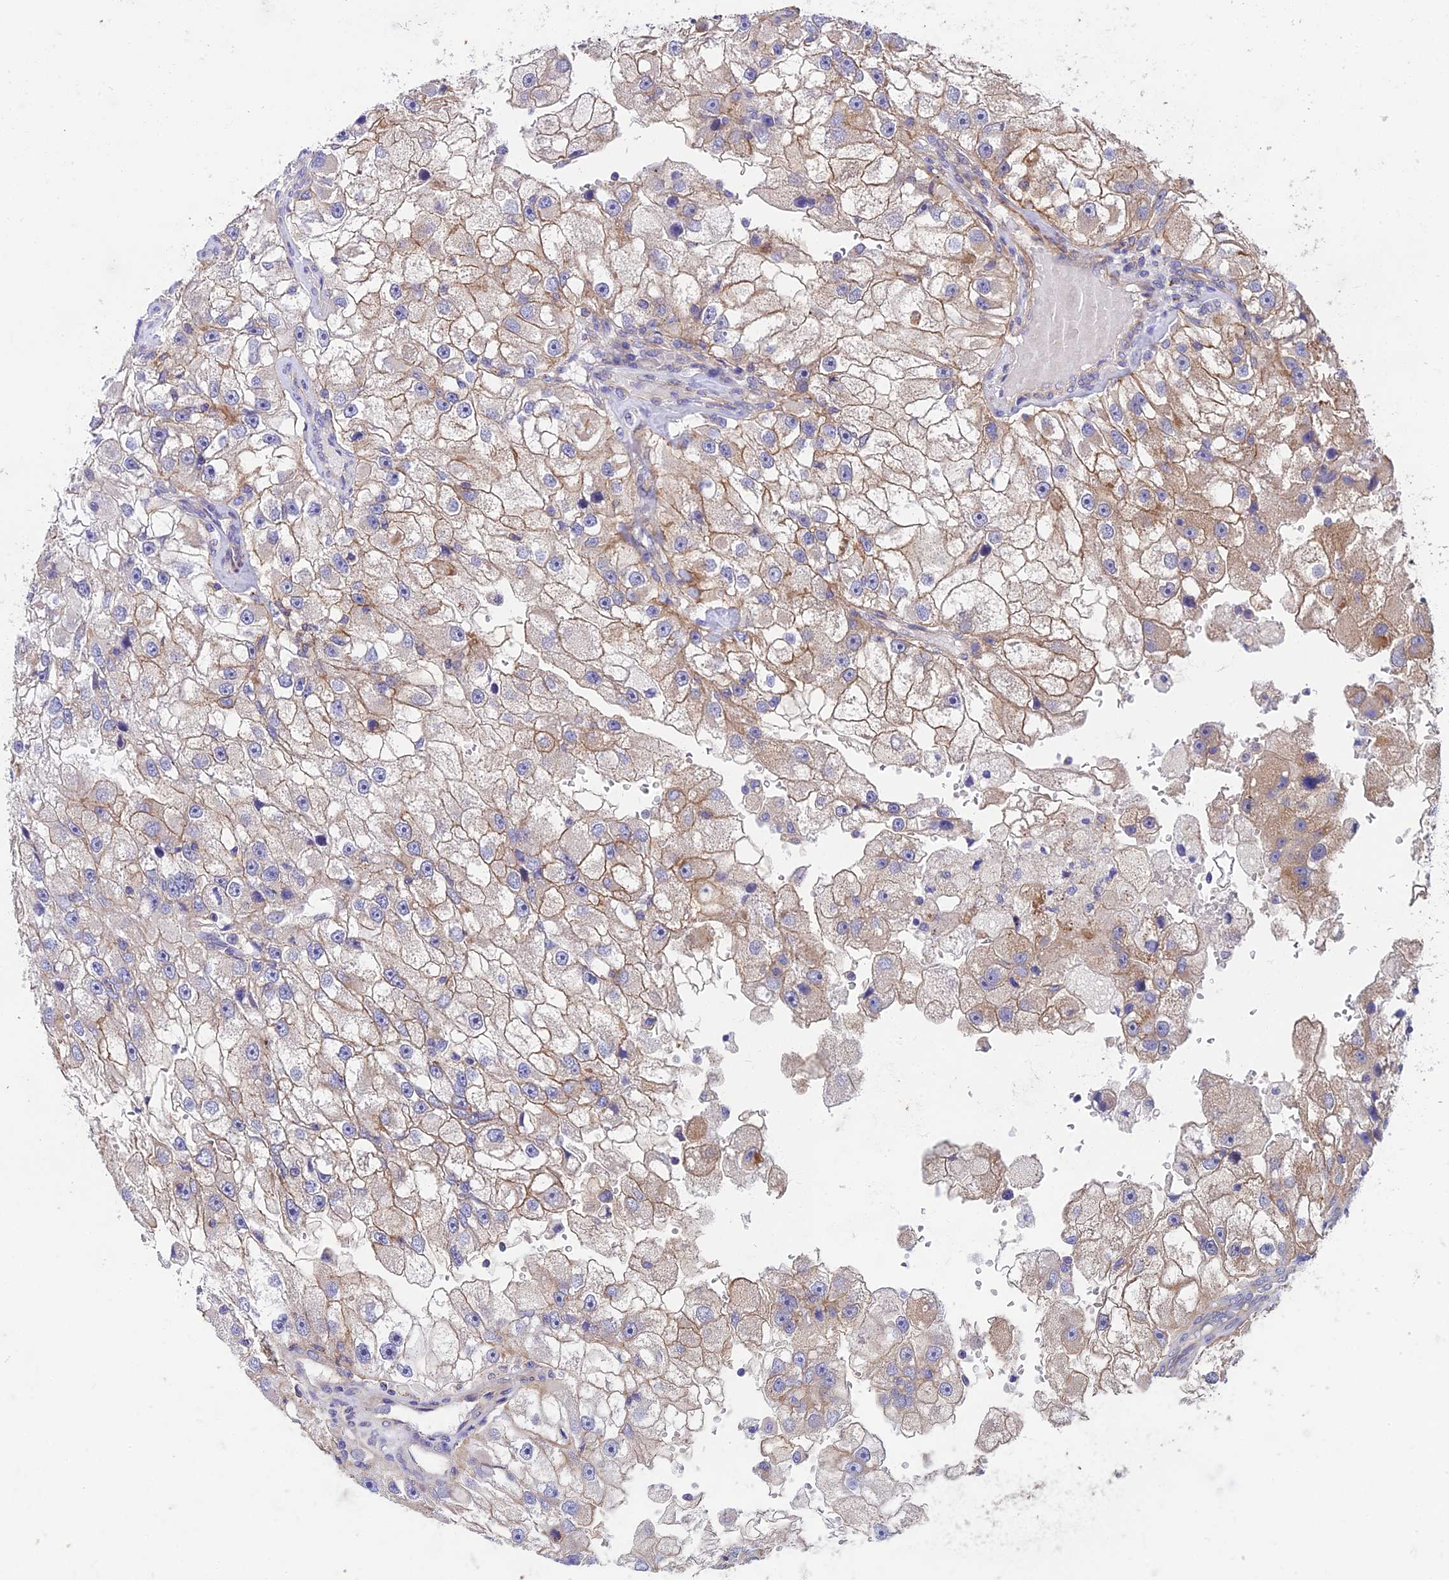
{"staining": {"intensity": "moderate", "quantity": "25%-75%", "location": "cytoplasmic/membranous"}, "tissue": "renal cancer", "cell_type": "Tumor cells", "image_type": "cancer", "snomed": [{"axis": "morphology", "description": "Adenocarcinoma, NOS"}, {"axis": "topography", "description": "Kidney"}], "caption": "Immunohistochemistry (DAB) staining of human renal cancer shows moderate cytoplasmic/membranous protein expression in about 25%-75% of tumor cells.", "gene": "QRFP", "patient": {"sex": "male", "age": 63}}